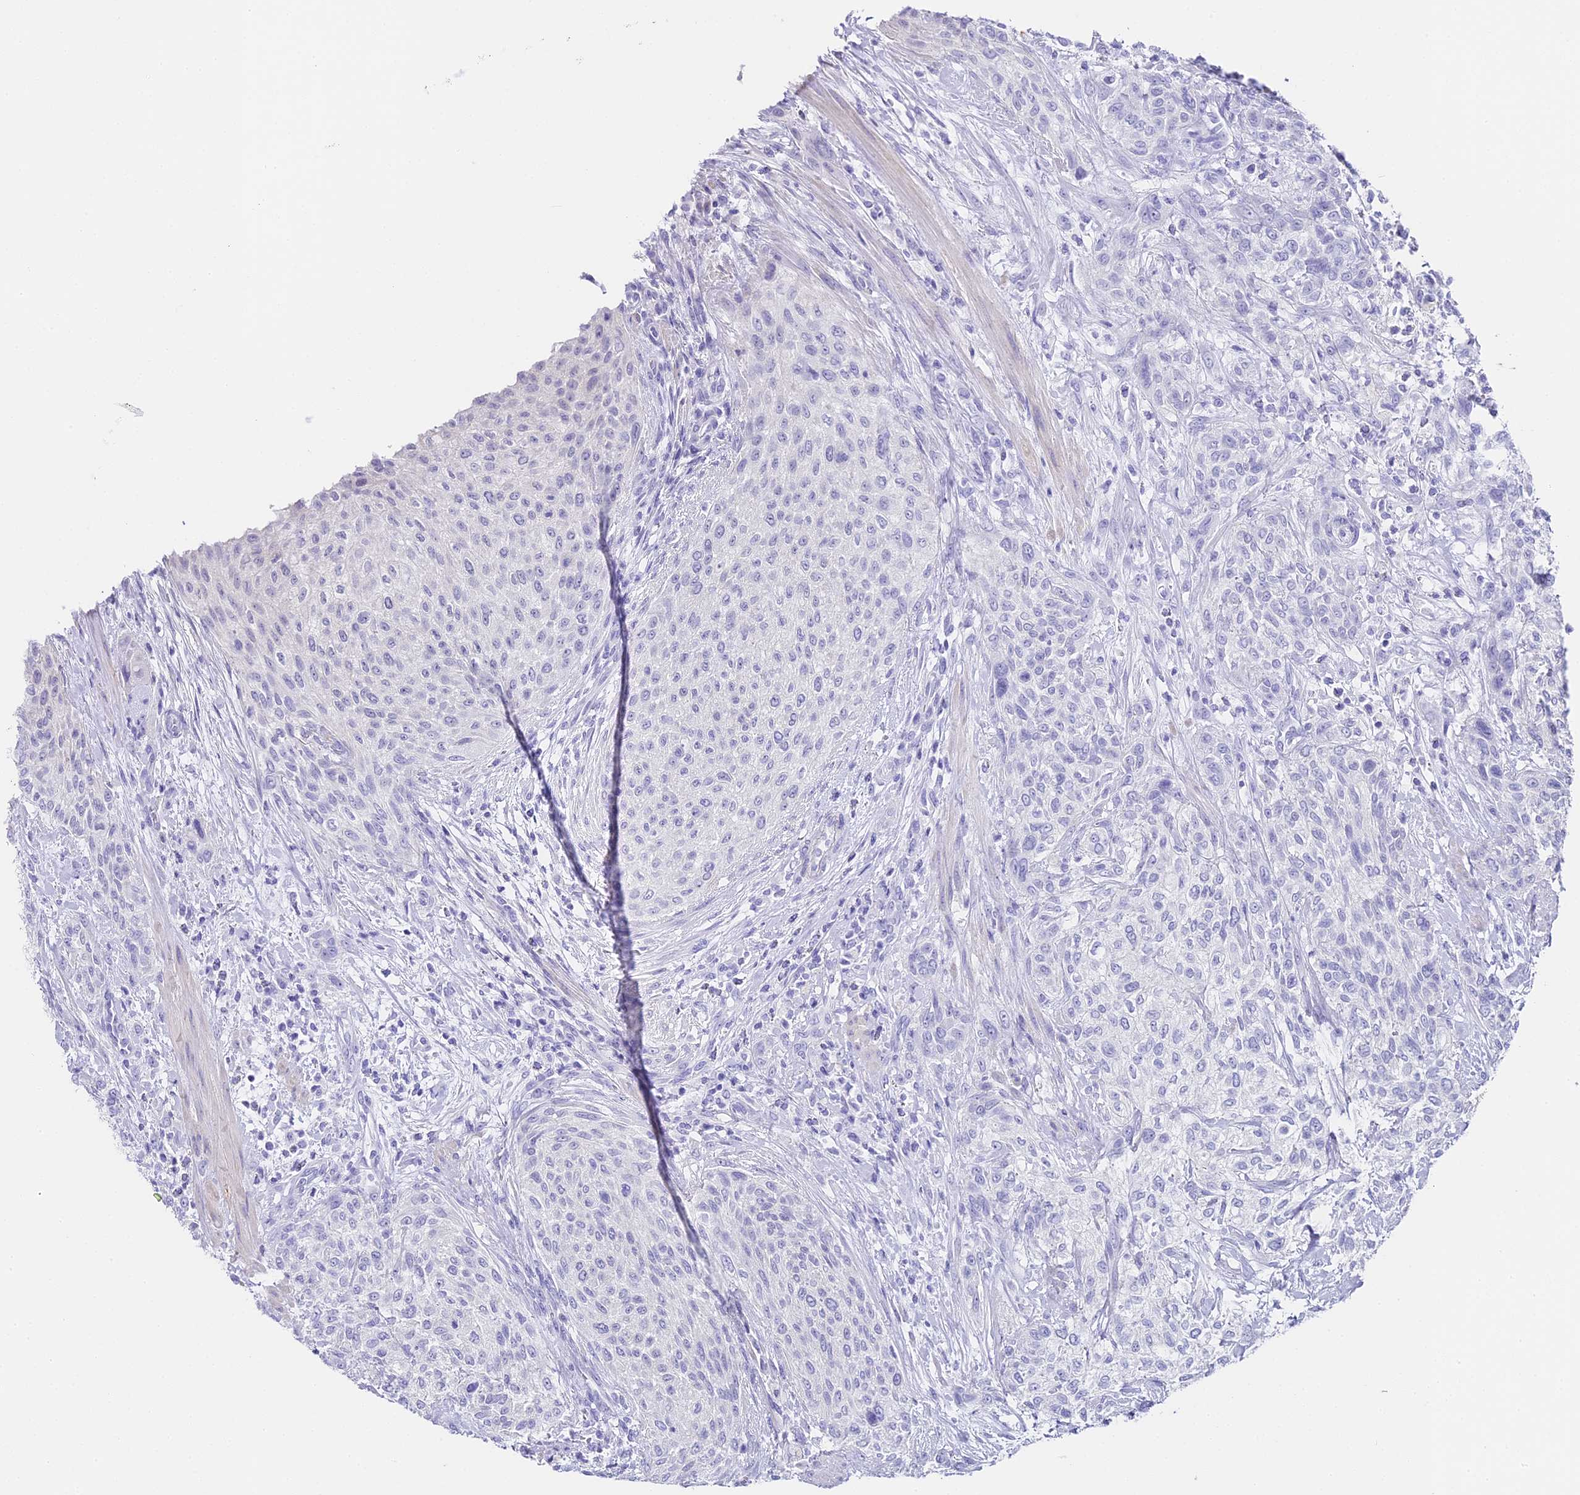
{"staining": {"intensity": "negative", "quantity": "none", "location": "none"}, "tissue": "urothelial cancer", "cell_type": "Tumor cells", "image_type": "cancer", "snomed": [{"axis": "morphology", "description": "Normal tissue, NOS"}, {"axis": "morphology", "description": "Urothelial carcinoma, NOS"}, {"axis": "topography", "description": "Urinary bladder"}, {"axis": "topography", "description": "Peripheral nerve tissue"}], "caption": "There is no significant expression in tumor cells of transitional cell carcinoma. (DAB immunohistochemistry (IHC) visualized using brightfield microscopy, high magnification).", "gene": "ABHD14A-ACY1", "patient": {"sex": "male", "age": 35}}